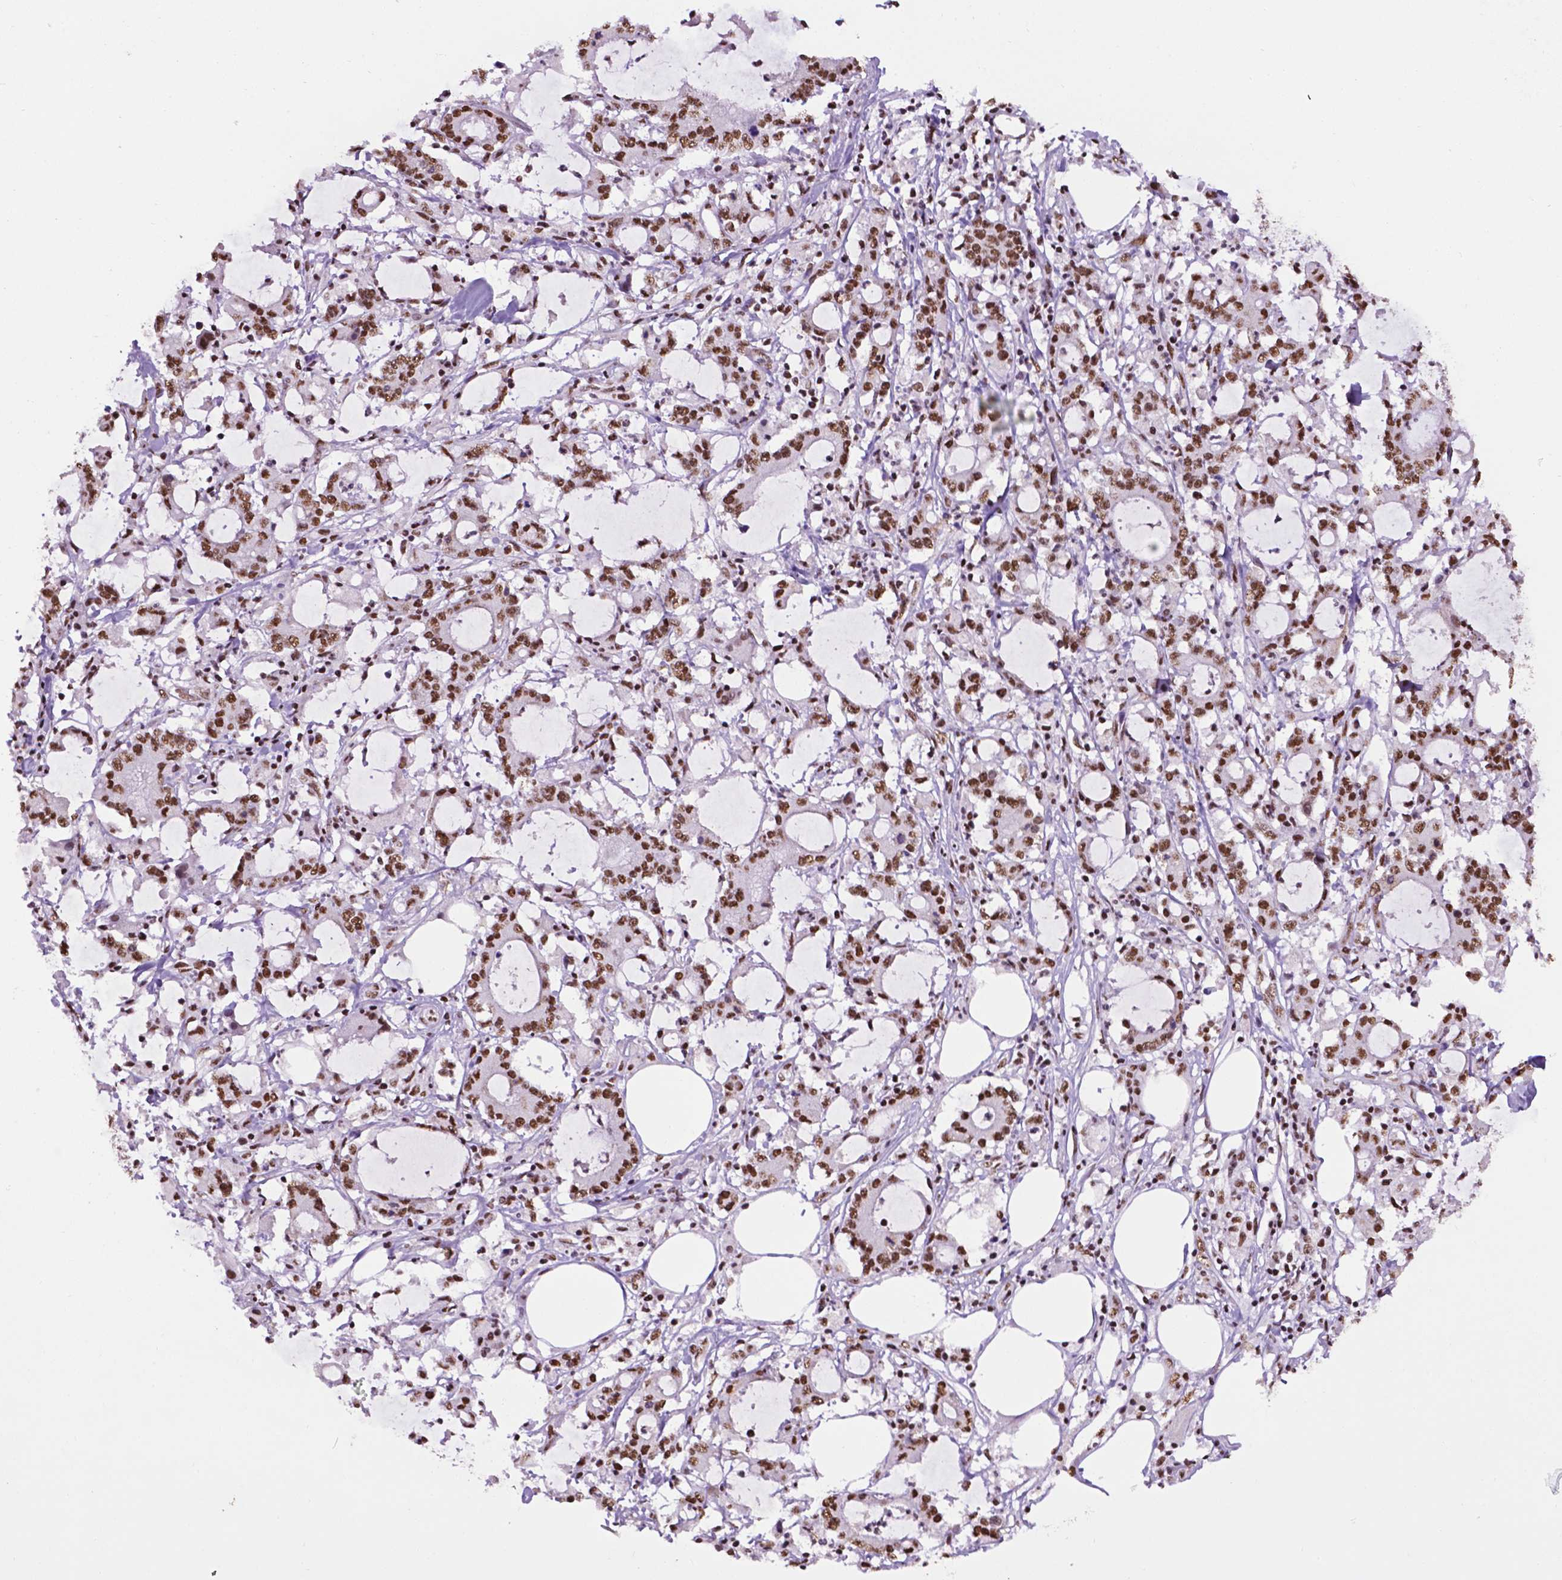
{"staining": {"intensity": "strong", "quantity": ">75%", "location": "nuclear"}, "tissue": "stomach cancer", "cell_type": "Tumor cells", "image_type": "cancer", "snomed": [{"axis": "morphology", "description": "Adenocarcinoma, NOS"}, {"axis": "topography", "description": "Stomach, upper"}], "caption": "IHC histopathology image of neoplastic tissue: stomach cancer stained using immunohistochemistry (IHC) displays high levels of strong protein expression localized specifically in the nuclear of tumor cells, appearing as a nuclear brown color.", "gene": "CCAR2", "patient": {"sex": "male", "age": 68}}